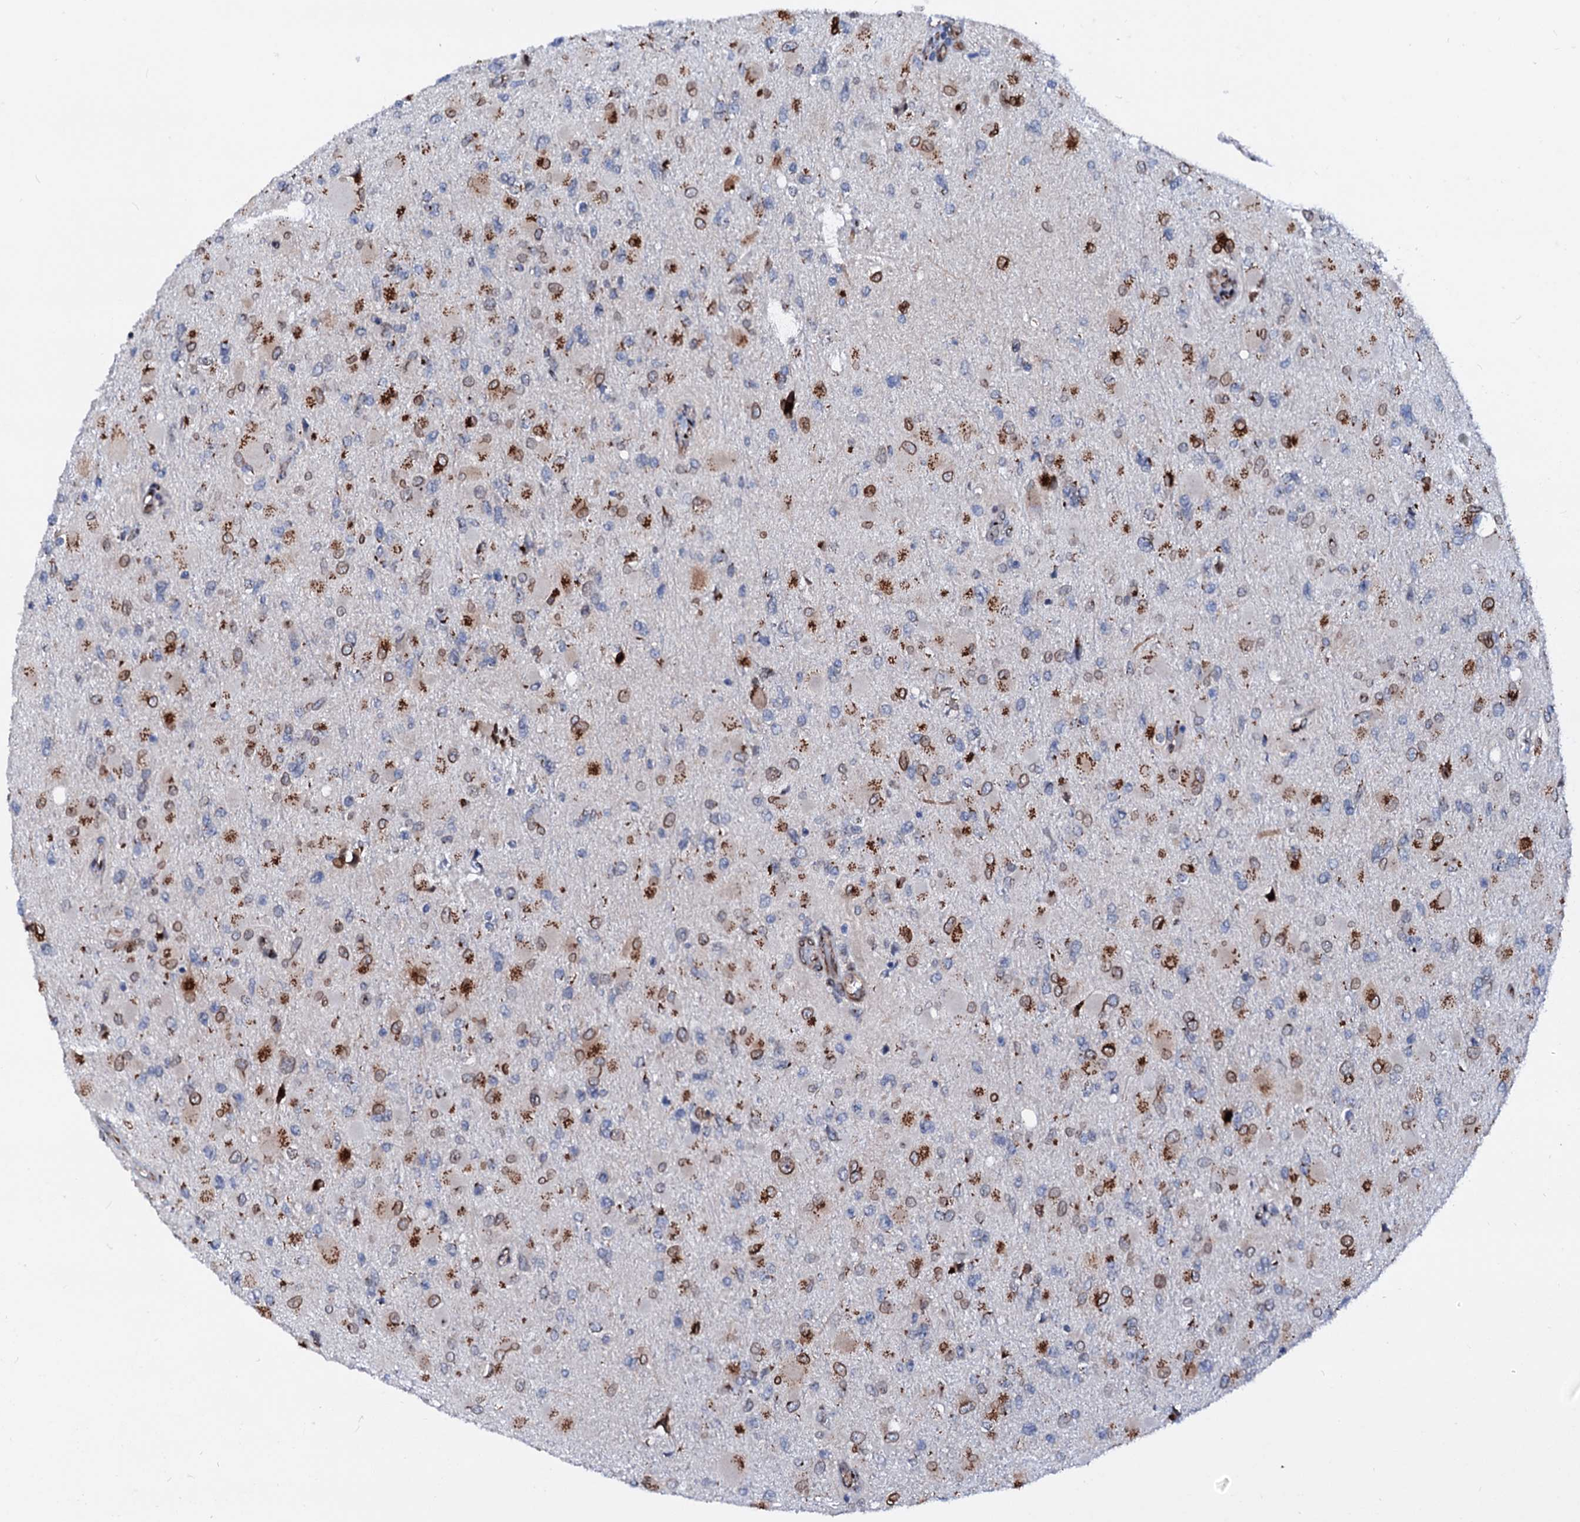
{"staining": {"intensity": "moderate", "quantity": "<25%", "location": "cytoplasmic/membranous"}, "tissue": "glioma", "cell_type": "Tumor cells", "image_type": "cancer", "snomed": [{"axis": "morphology", "description": "Glioma, malignant, High grade"}, {"axis": "topography", "description": "Cerebral cortex"}], "caption": "This micrograph reveals immunohistochemistry (IHC) staining of human glioma, with low moderate cytoplasmic/membranous expression in approximately <25% of tumor cells.", "gene": "TMCO3", "patient": {"sex": "female", "age": 36}}